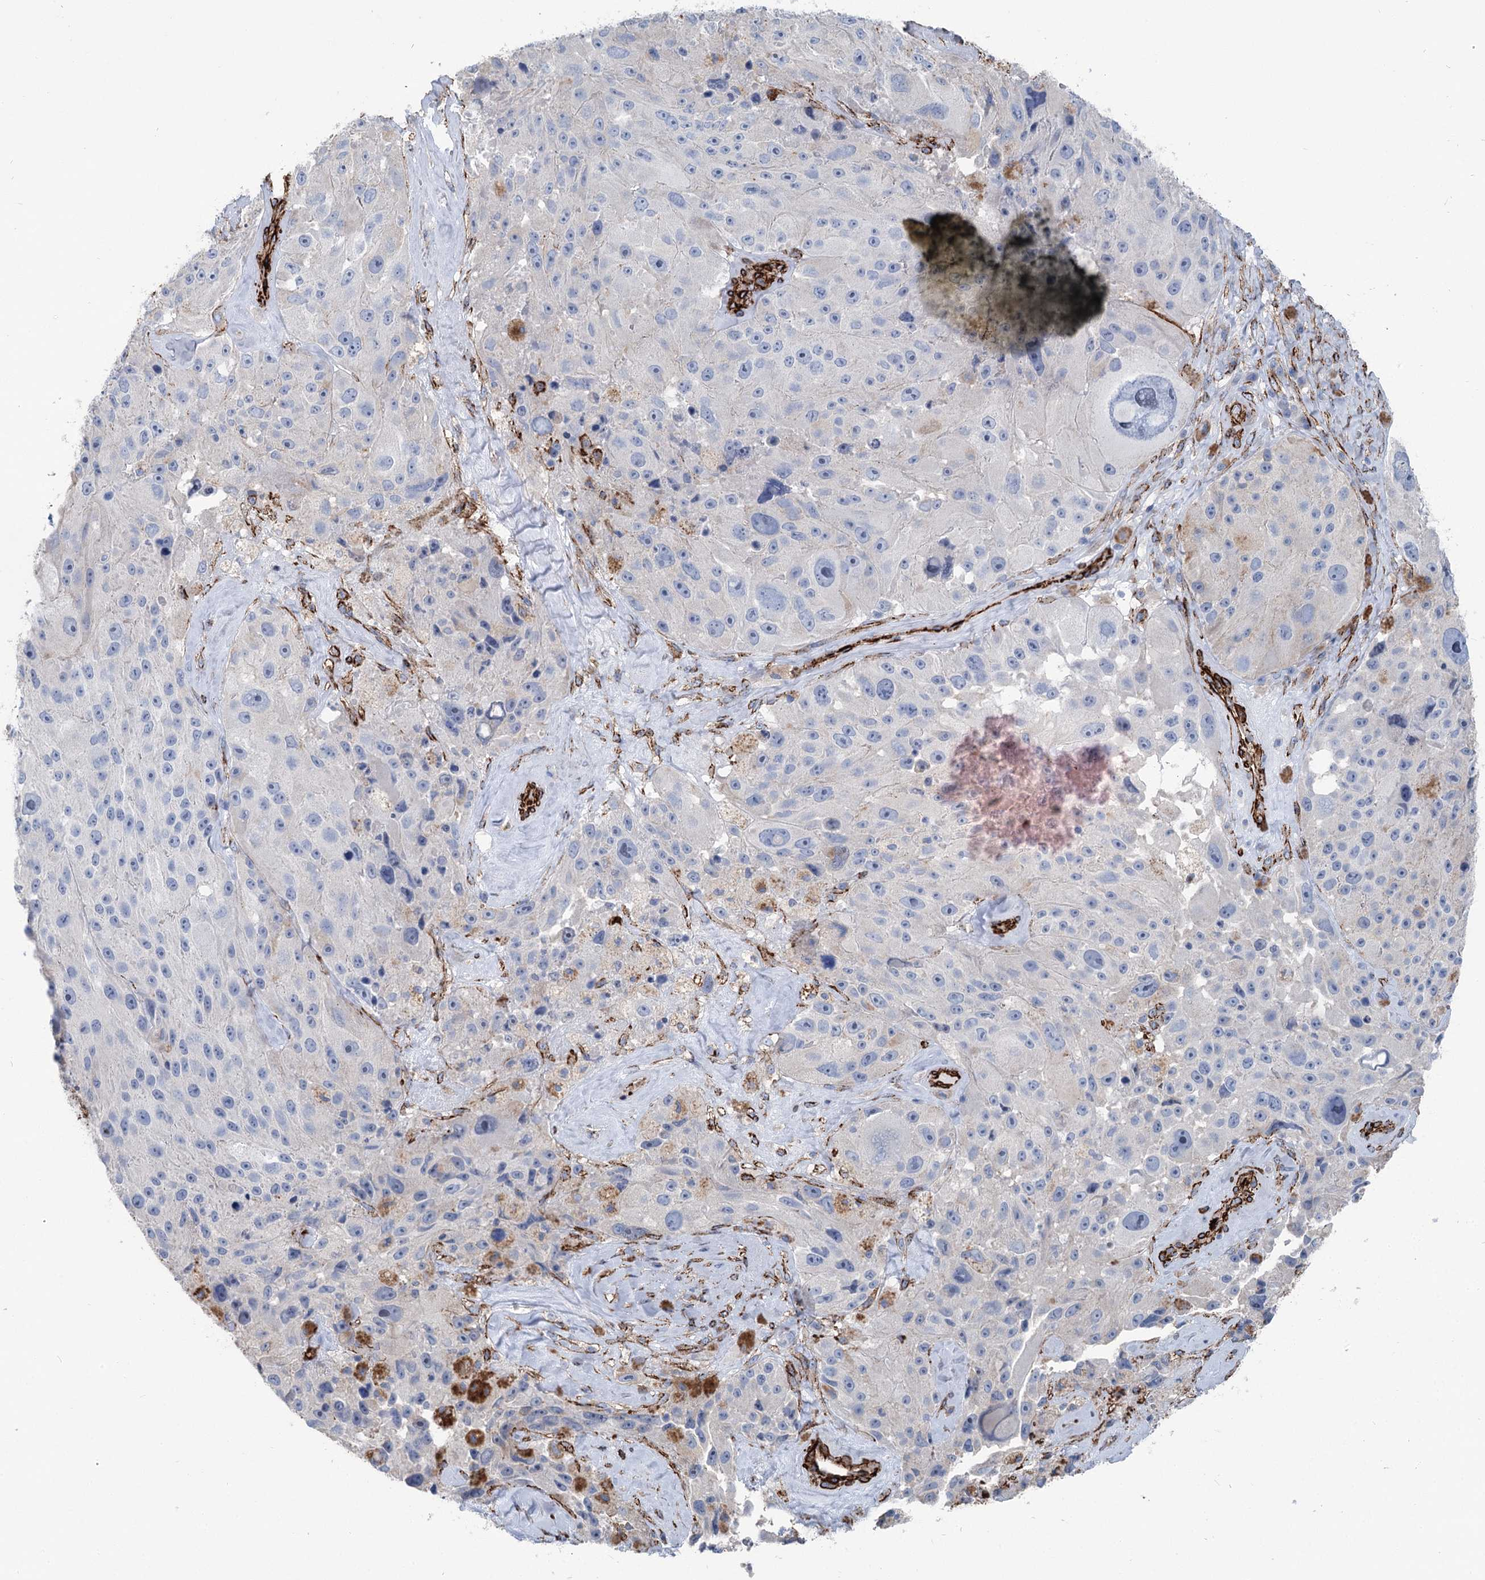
{"staining": {"intensity": "negative", "quantity": "none", "location": "none"}, "tissue": "melanoma", "cell_type": "Tumor cells", "image_type": "cancer", "snomed": [{"axis": "morphology", "description": "Malignant melanoma, Metastatic site"}, {"axis": "topography", "description": "Lymph node"}], "caption": "DAB (3,3'-diaminobenzidine) immunohistochemical staining of human melanoma reveals no significant expression in tumor cells.", "gene": "IQSEC1", "patient": {"sex": "male", "age": 62}}